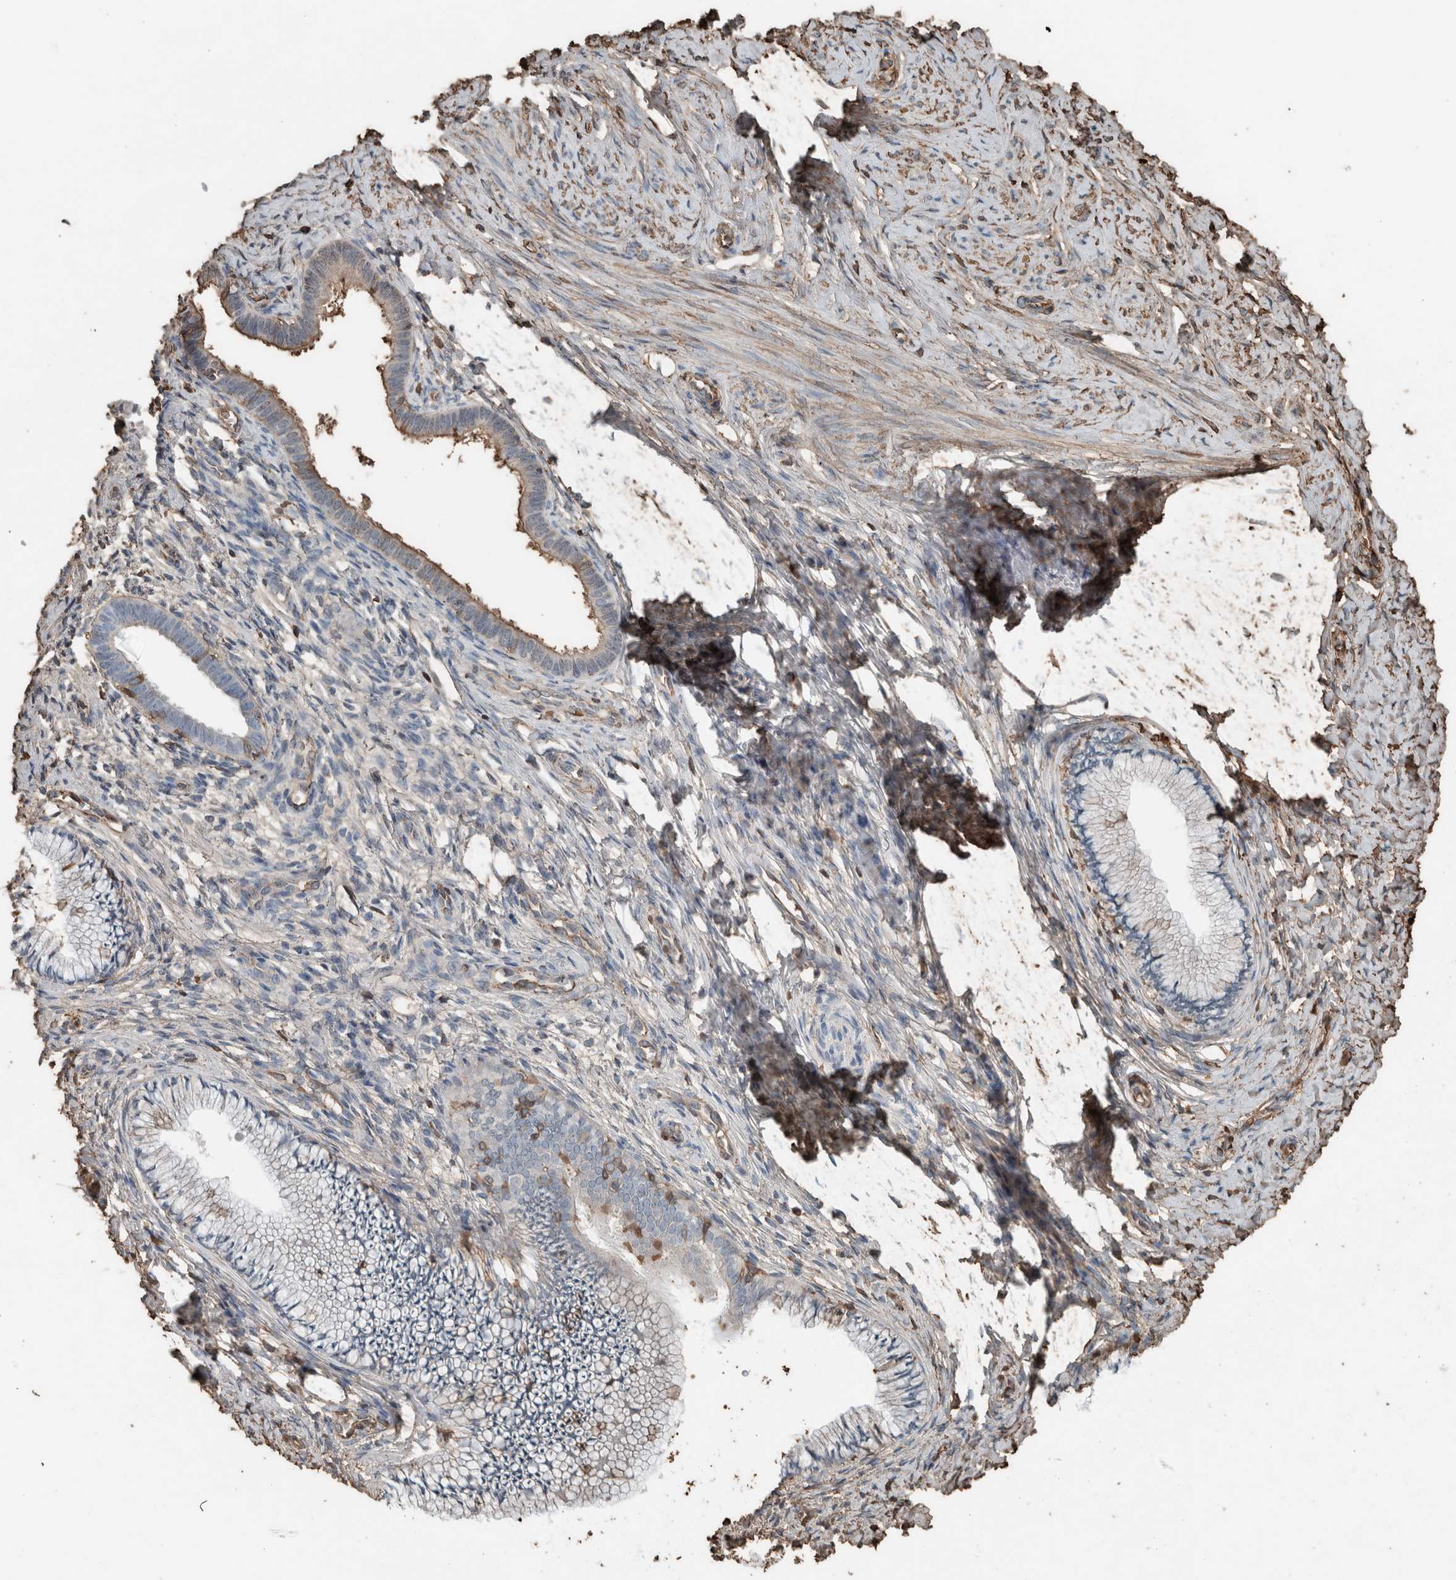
{"staining": {"intensity": "weak", "quantity": "25%-75%", "location": "cytoplasmic/membranous"}, "tissue": "cervix", "cell_type": "Glandular cells", "image_type": "normal", "snomed": [{"axis": "morphology", "description": "Normal tissue, NOS"}, {"axis": "topography", "description": "Cervix"}], "caption": "Immunohistochemical staining of unremarkable cervix shows weak cytoplasmic/membranous protein expression in approximately 25%-75% of glandular cells.", "gene": "USP34", "patient": {"sex": "female", "age": 36}}